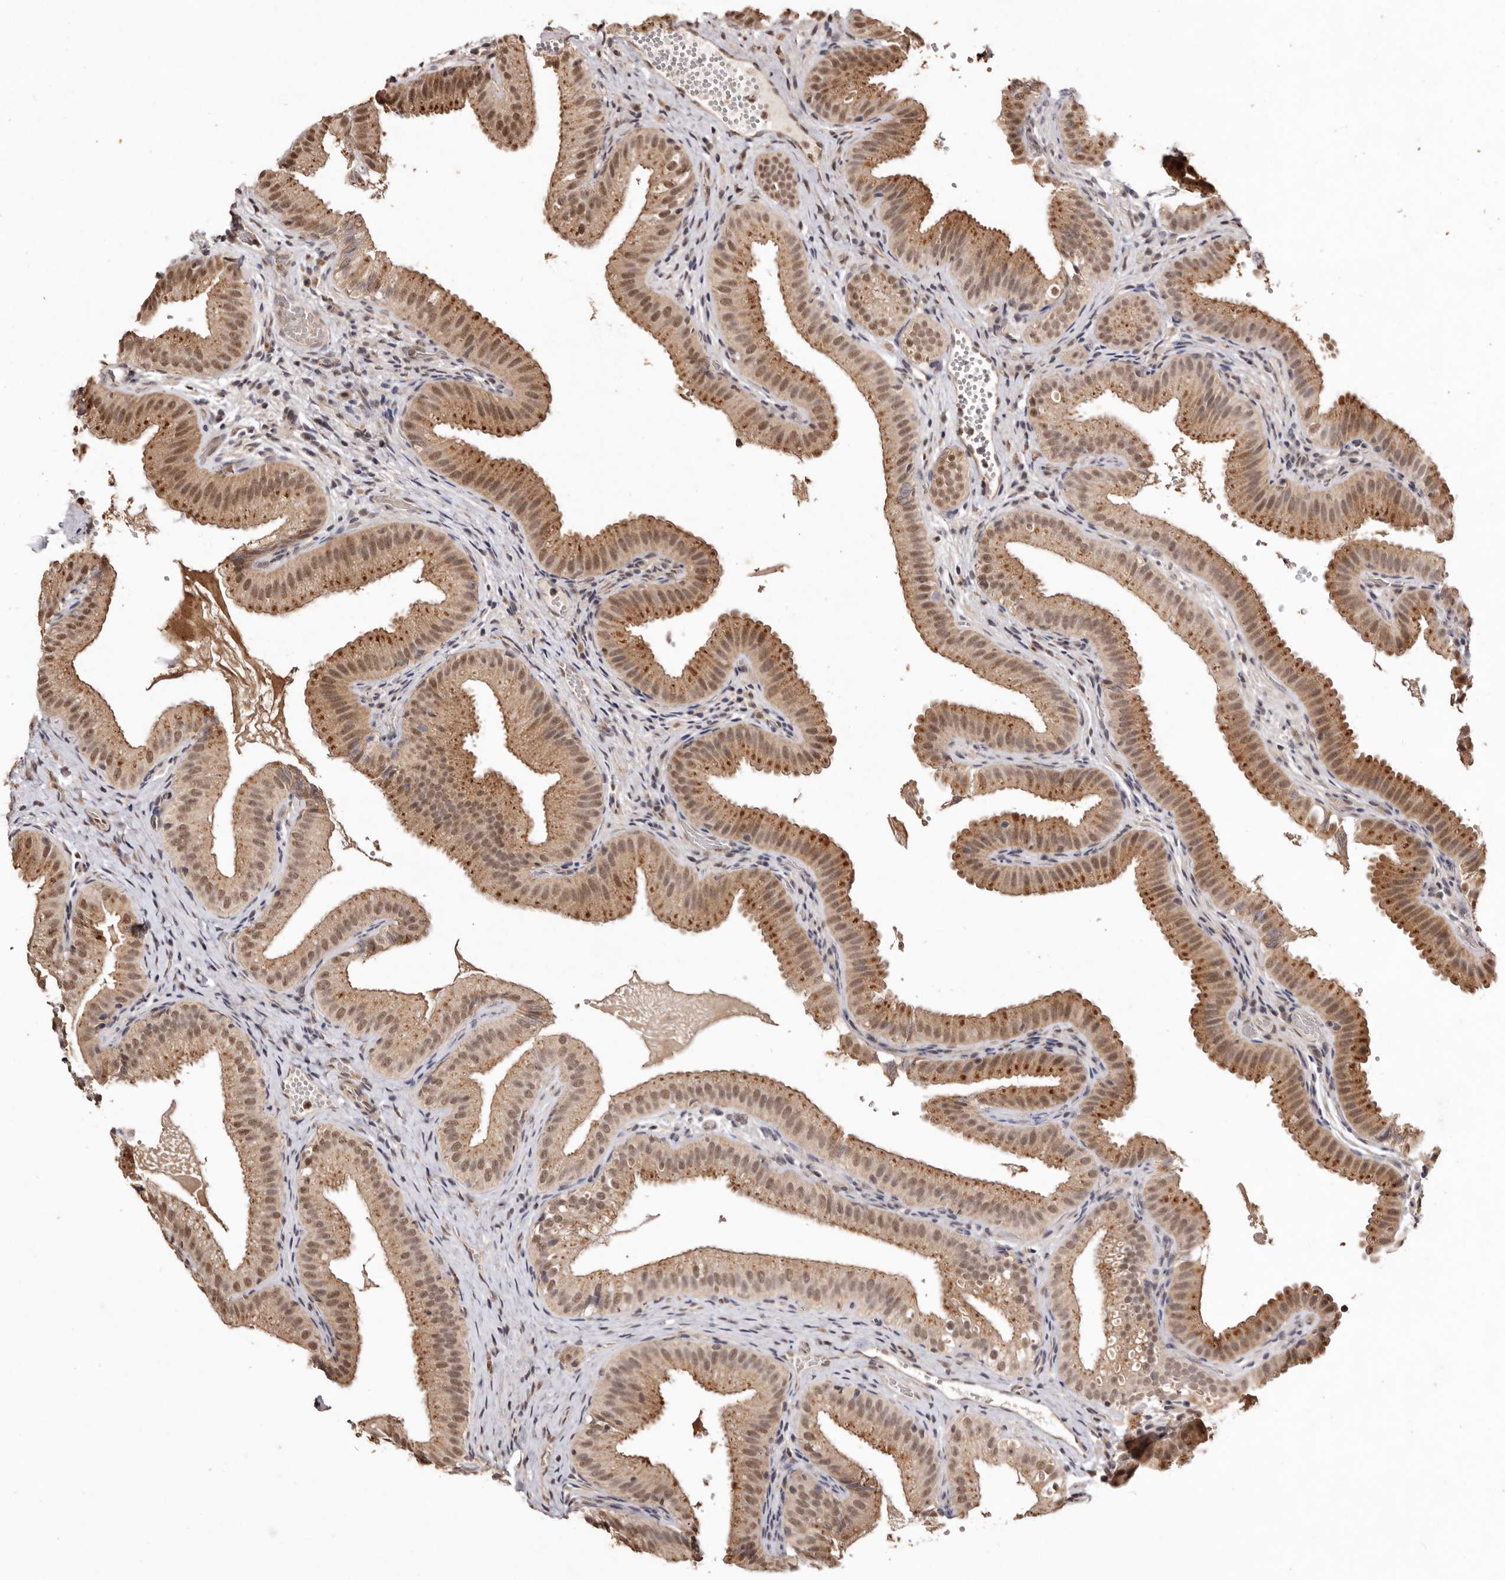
{"staining": {"intensity": "strong", "quantity": ">75%", "location": "cytoplasmic/membranous,nuclear"}, "tissue": "gallbladder", "cell_type": "Glandular cells", "image_type": "normal", "snomed": [{"axis": "morphology", "description": "Normal tissue, NOS"}, {"axis": "topography", "description": "Gallbladder"}], "caption": "Immunohistochemical staining of benign human gallbladder displays >75% levels of strong cytoplasmic/membranous,nuclear protein expression in about >75% of glandular cells.", "gene": "NOTCH1", "patient": {"sex": "female", "age": 30}}